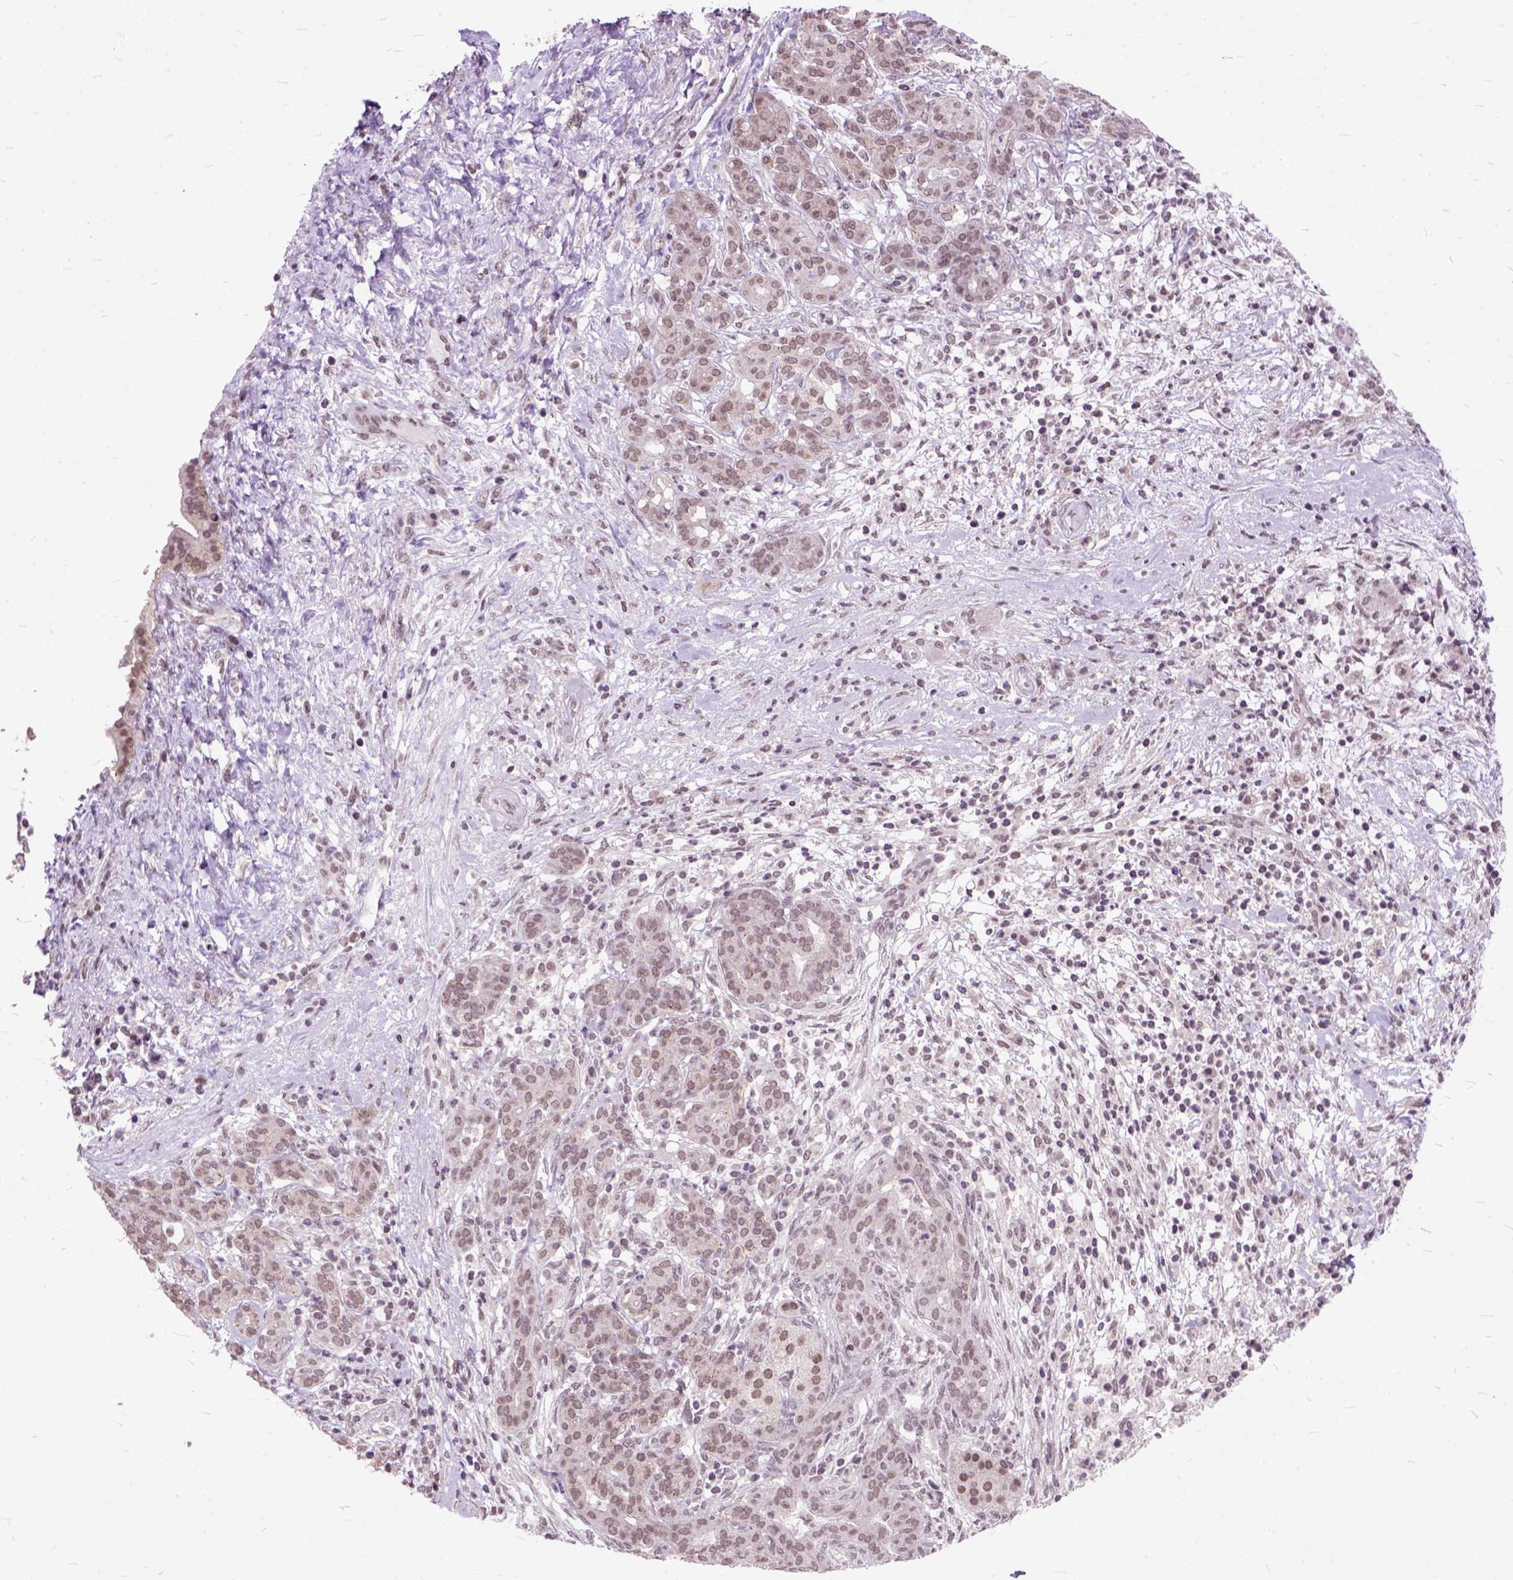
{"staining": {"intensity": "weak", "quantity": ">75%", "location": "nuclear"}, "tissue": "pancreatic cancer", "cell_type": "Tumor cells", "image_type": "cancer", "snomed": [{"axis": "morphology", "description": "Adenocarcinoma, NOS"}, {"axis": "topography", "description": "Pancreas"}], "caption": "High-magnification brightfield microscopy of pancreatic cancer stained with DAB (3,3'-diaminobenzidine) (brown) and counterstained with hematoxylin (blue). tumor cells exhibit weak nuclear positivity is appreciated in about>75% of cells.", "gene": "ORC5", "patient": {"sex": "male", "age": 44}}